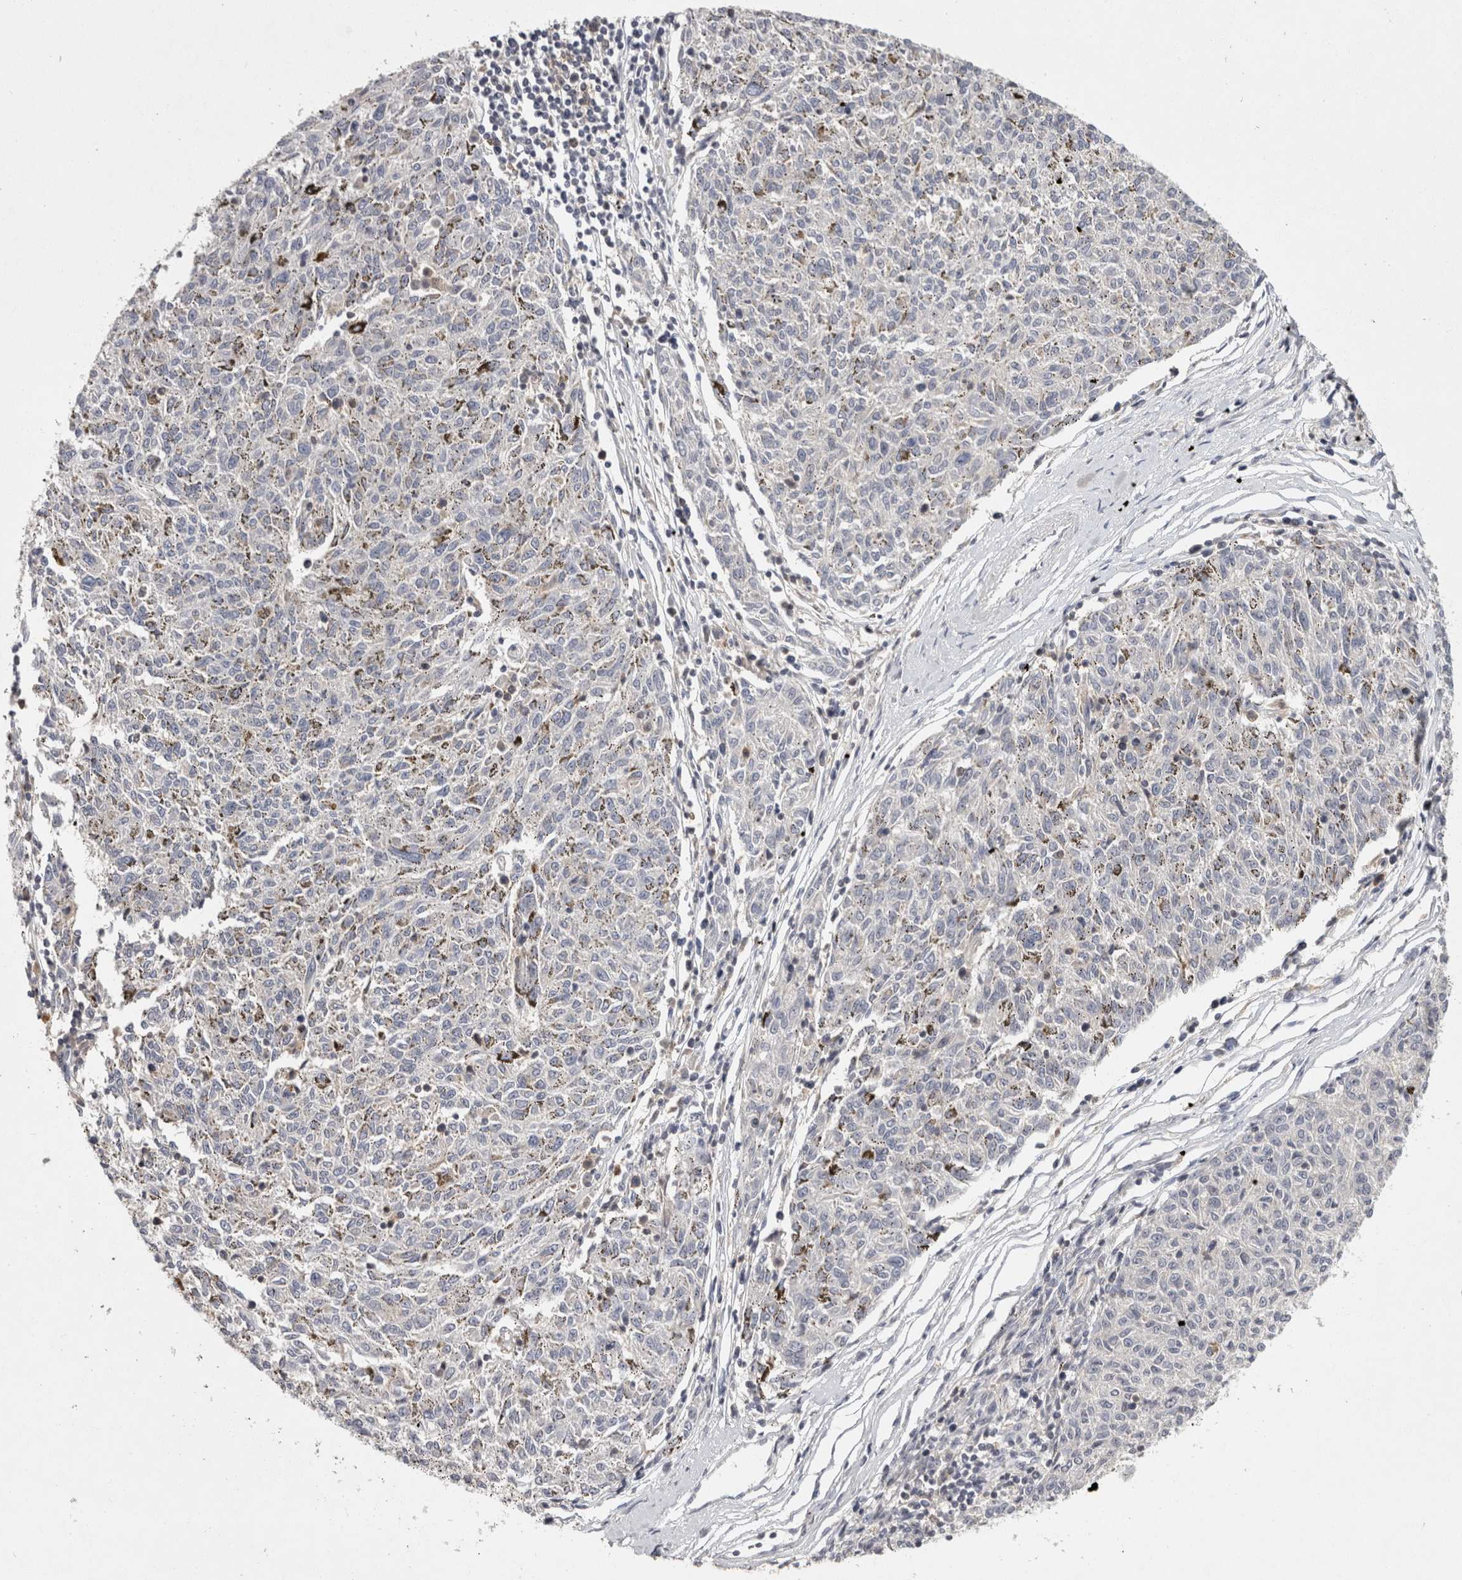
{"staining": {"intensity": "negative", "quantity": "none", "location": "none"}, "tissue": "melanoma", "cell_type": "Tumor cells", "image_type": "cancer", "snomed": [{"axis": "morphology", "description": "Malignant melanoma, NOS"}, {"axis": "topography", "description": "Skin"}], "caption": "The image exhibits no significant expression in tumor cells of melanoma. (Stains: DAB immunohistochemistry with hematoxylin counter stain, Microscopy: brightfield microscopy at high magnification).", "gene": "ACAT2", "patient": {"sex": "female", "age": 72}}